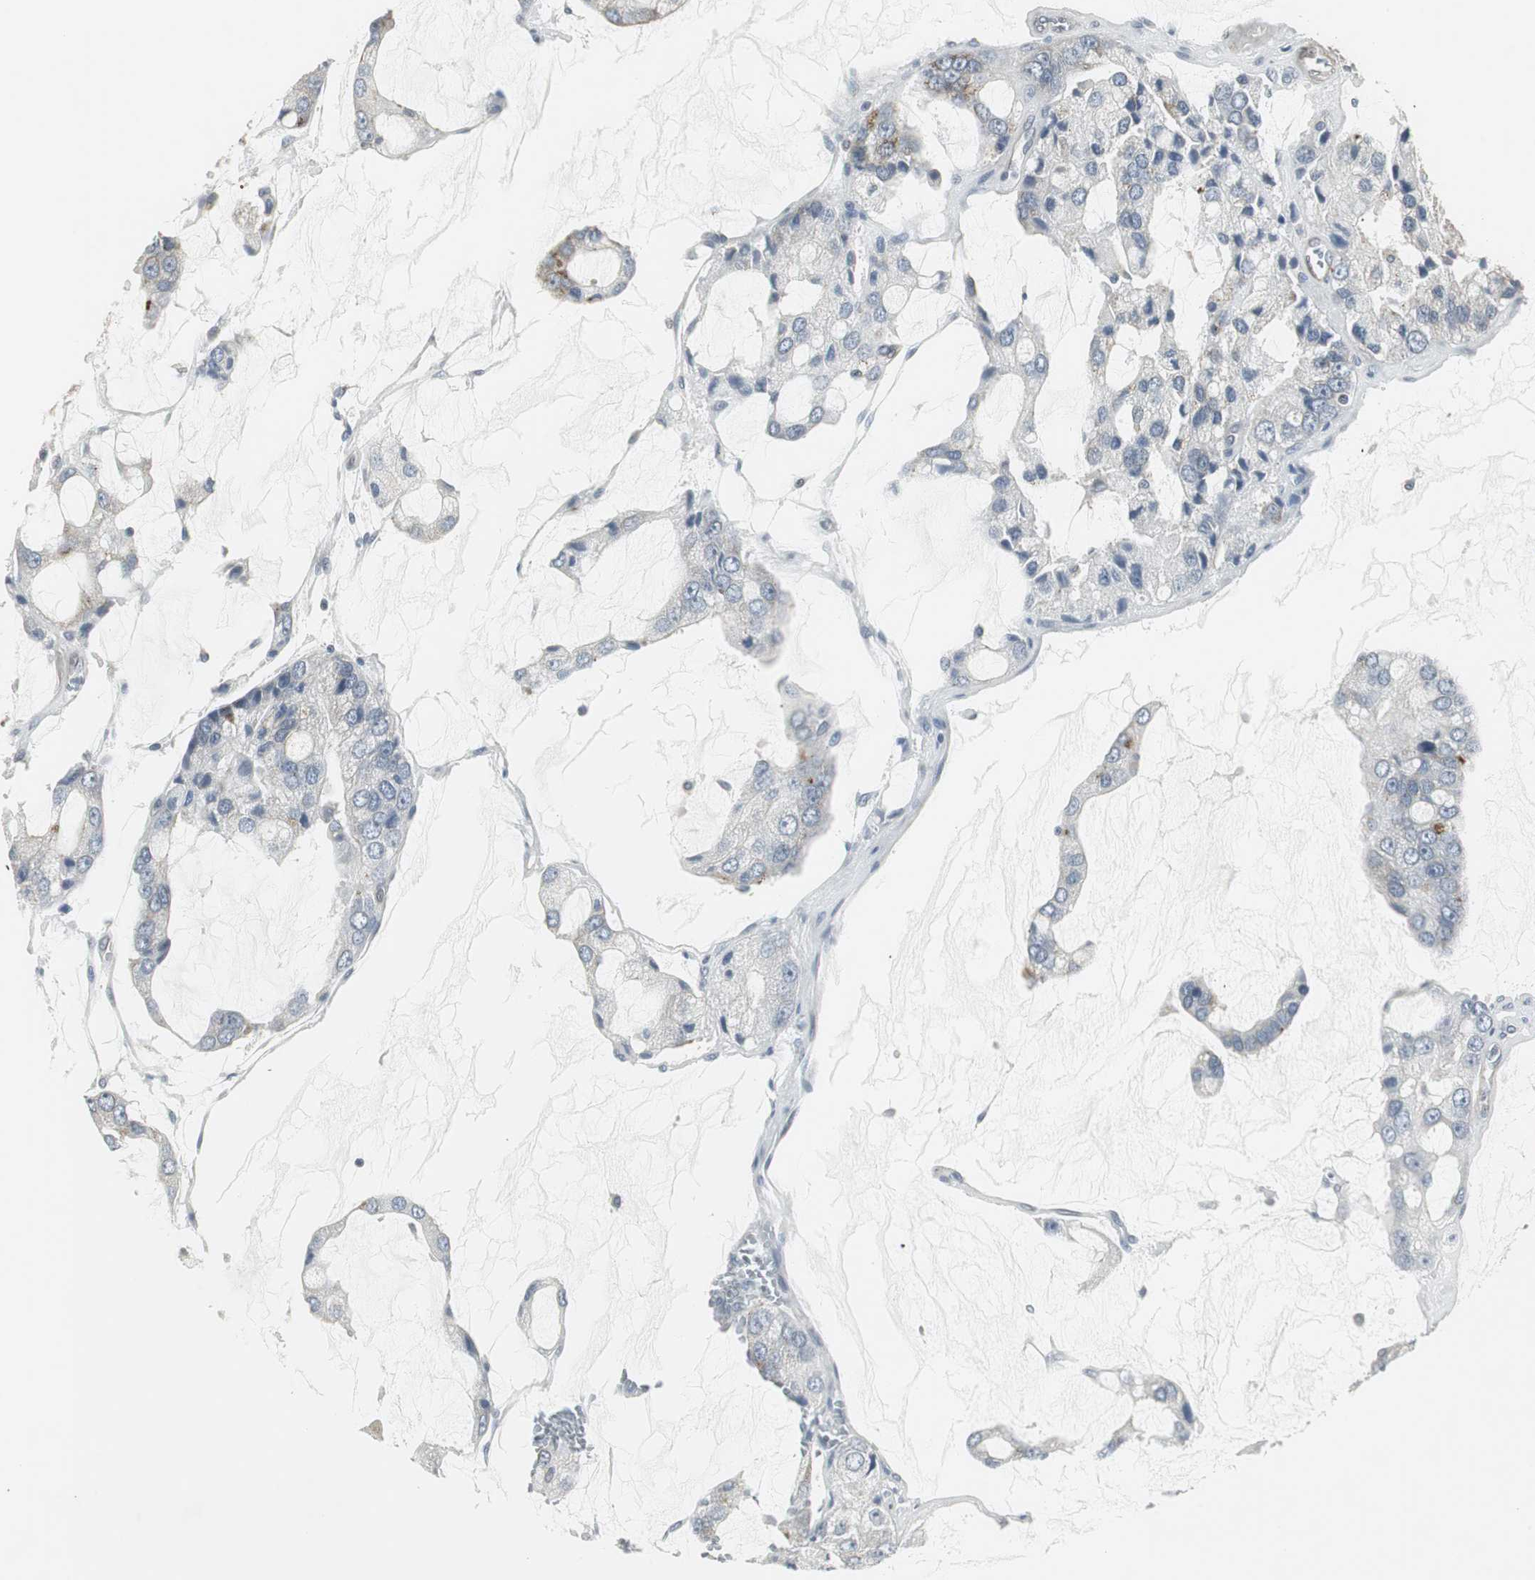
{"staining": {"intensity": "negative", "quantity": "none", "location": "none"}, "tissue": "prostate cancer", "cell_type": "Tumor cells", "image_type": "cancer", "snomed": [{"axis": "morphology", "description": "Adenocarcinoma, High grade"}, {"axis": "topography", "description": "Prostate"}], "caption": "Immunohistochemistry (IHC) of human prostate cancer (adenocarcinoma (high-grade)) reveals no expression in tumor cells.", "gene": "SCYL3", "patient": {"sex": "male", "age": 67}}